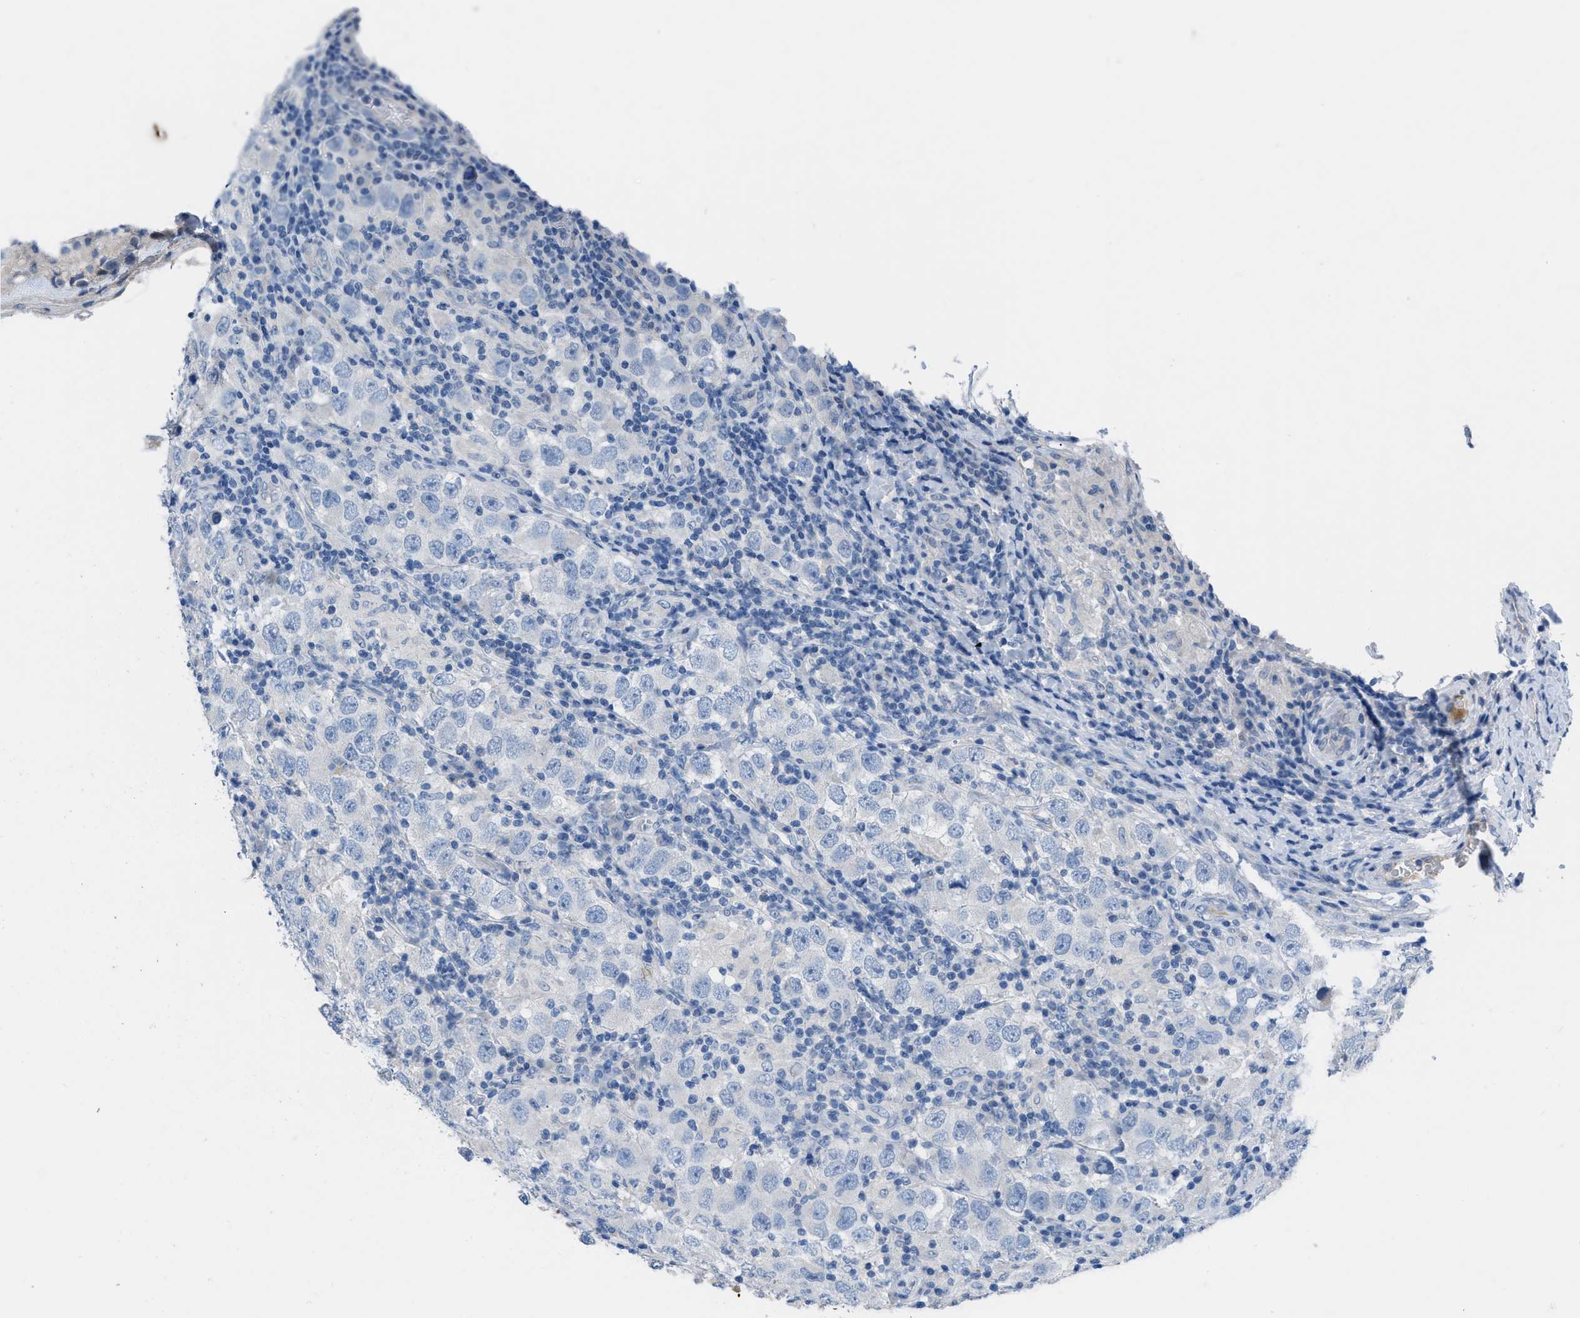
{"staining": {"intensity": "negative", "quantity": "none", "location": "none"}, "tissue": "testis cancer", "cell_type": "Tumor cells", "image_type": "cancer", "snomed": [{"axis": "morphology", "description": "Carcinoma, Embryonal, NOS"}, {"axis": "topography", "description": "Testis"}], "caption": "Embryonal carcinoma (testis) stained for a protein using immunohistochemistry (IHC) displays no expression tumor cells.", "gene": "HPX", "patient": {"sex": "male", "age": 21}}